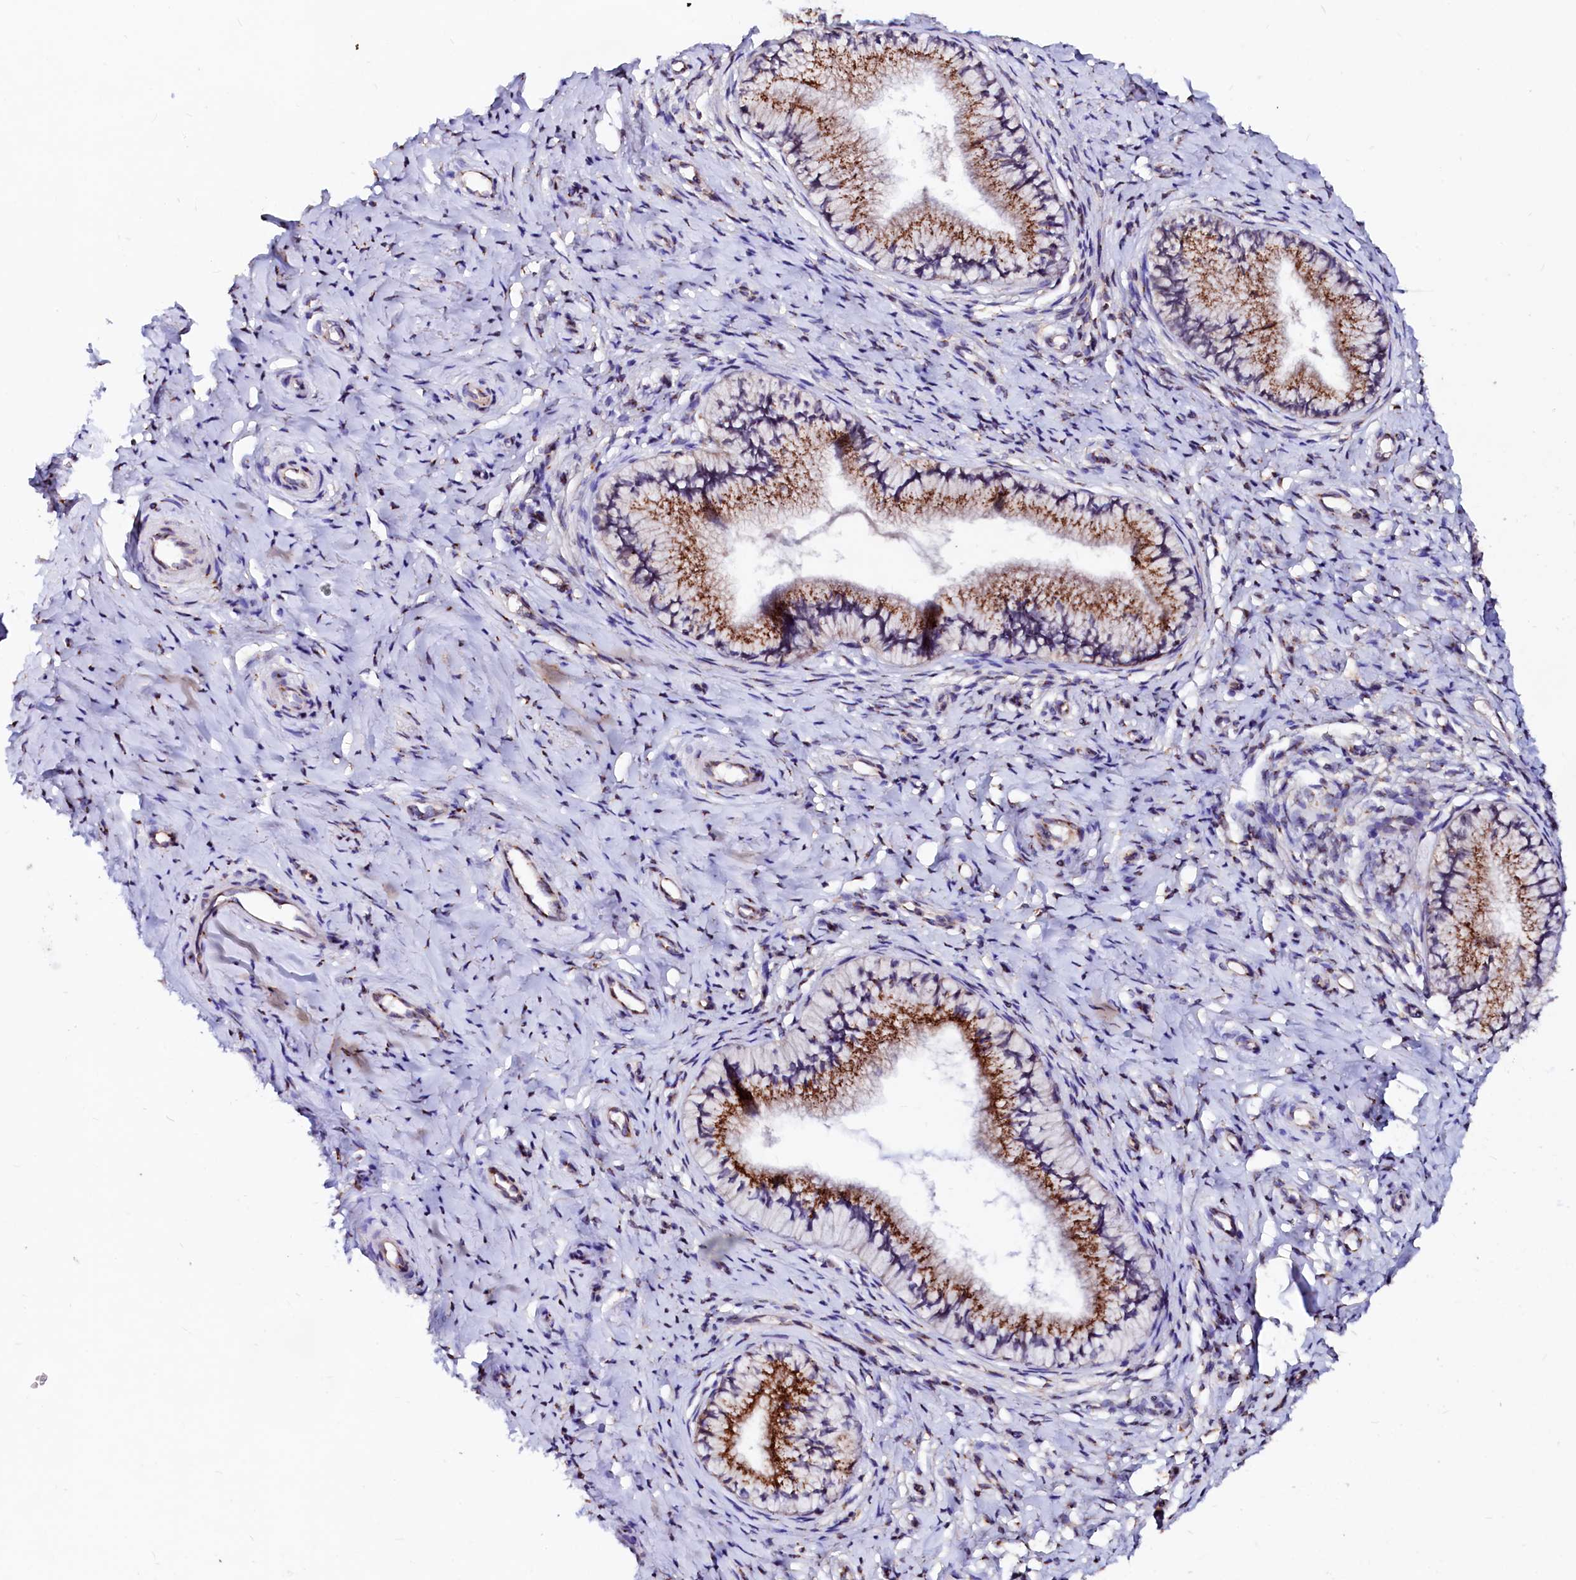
{"staining": {"intensity": "moderate", "quantity": ">75%", "location": "cytoplasmic/membranous"}, "tissue": "cervix", "cell_type": "Glandular cells", "image_type": "normal", "snomed": [{"axis": "morphology", "description": "Normal tissue, NOS"}, {"axis": "topography", "description": "Cervix"}], "caption": "Moderate cytoplasmic/membranous protein expression is identified in approximately >75% of glandular cells in cervix.", "gene": "LMAN1", "patient": {"sex": "female", "age": 36}}